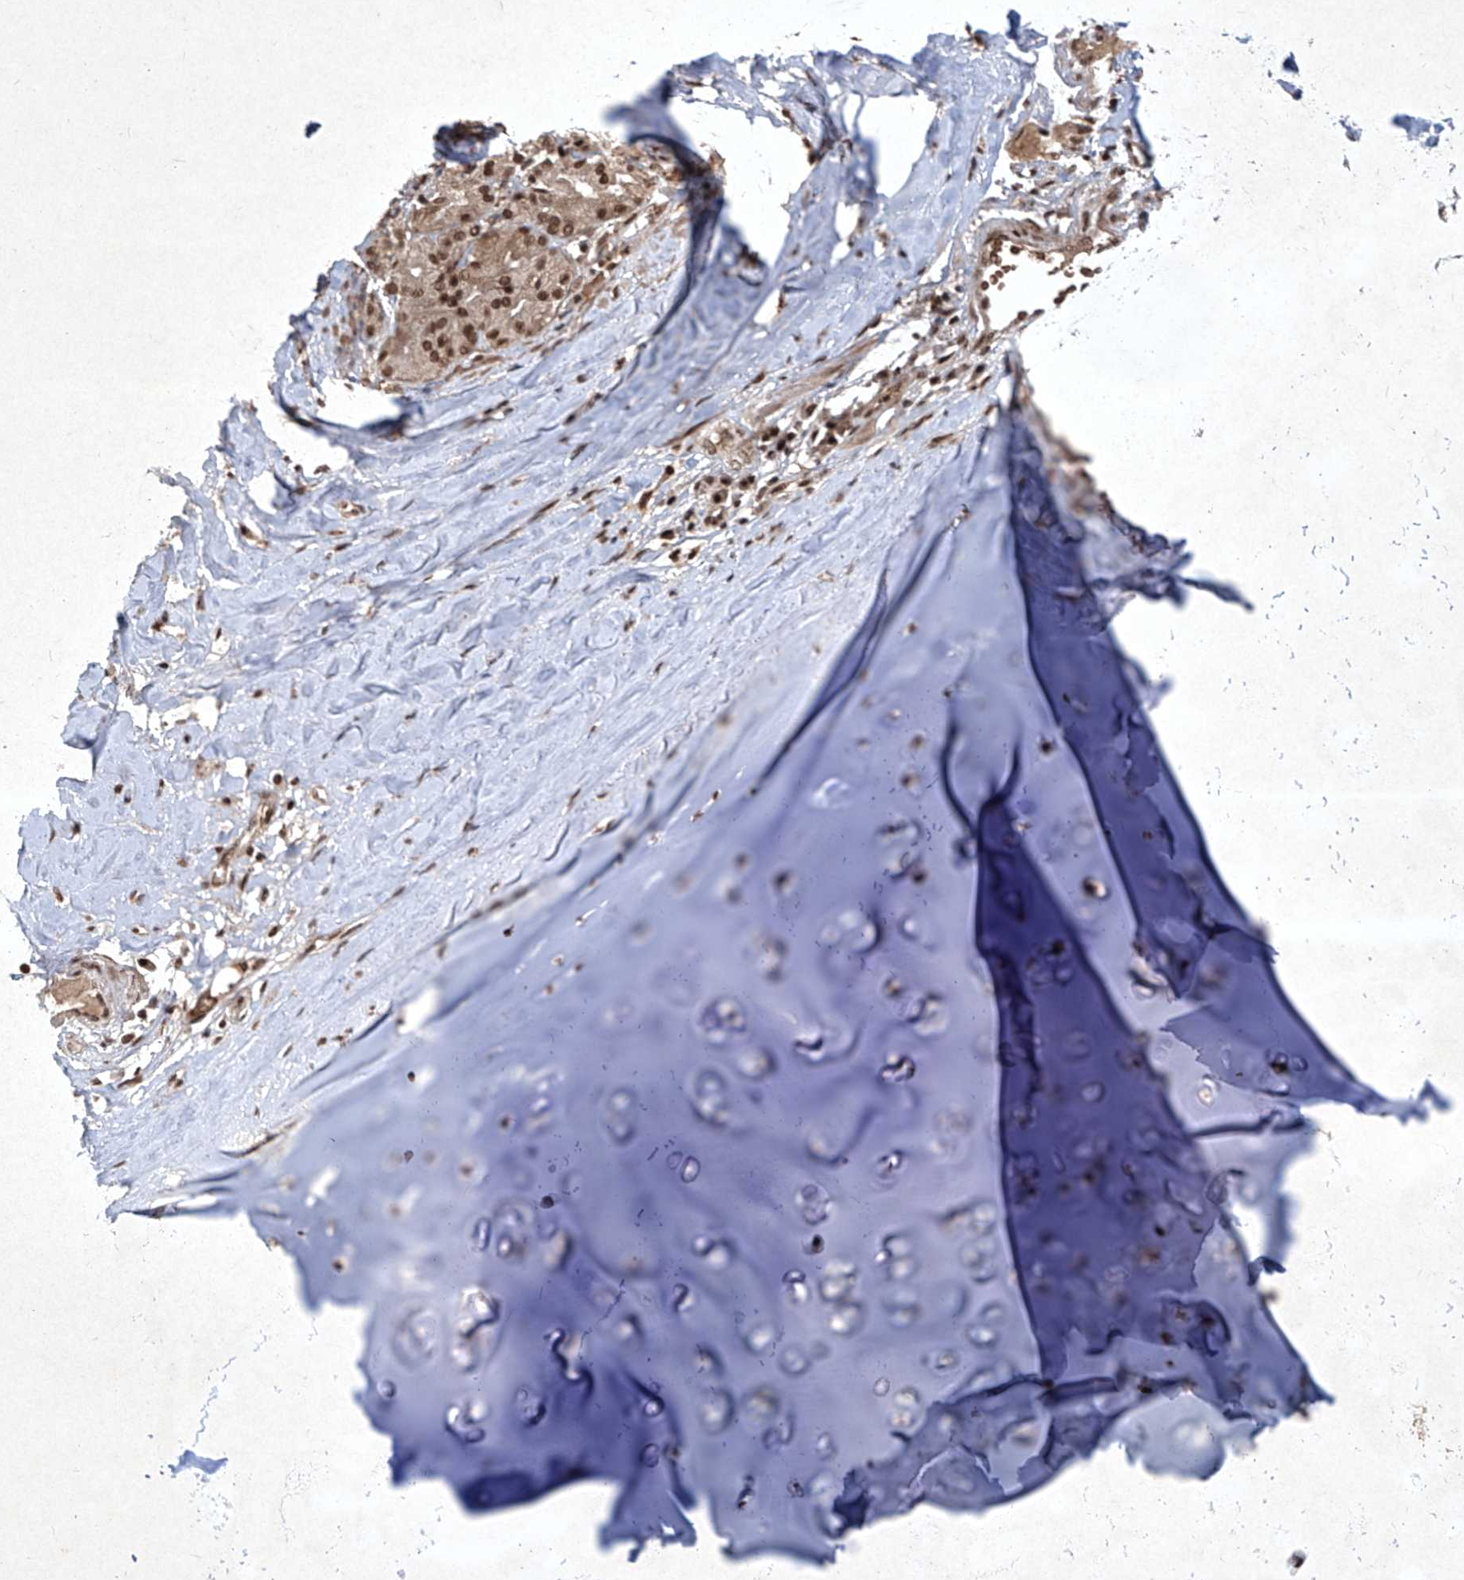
{"staining": {"intensity": "weak", "quantity": "25%-75%", "location": "cytoplasmic/membranous,nuclear"}, "tissue": "adipose tissue", "cell_type": "Adipocytes", "image_type": "normal", "snomed": [{"axis": "morphology", "description": "Normal tissue, NOS"}, {"axis": "morphology", "description": "Basal cell carcinoma"}, {"axis": "topography", "description": "Cartilage tissue"}, {"axis": "topography", "description": "Nasopharynx"}, {"axis": "topography", "description": "Oral tissue"}], "caption": "Immunohistochemical staining of benign human adipose tissue exhibits low levels of weak cytoplasmic/membranous,nuclear expression in about 25%-75% of adipocytes.", "gene": "IRF2", "patient": {"sex": "female", "age": 77}}